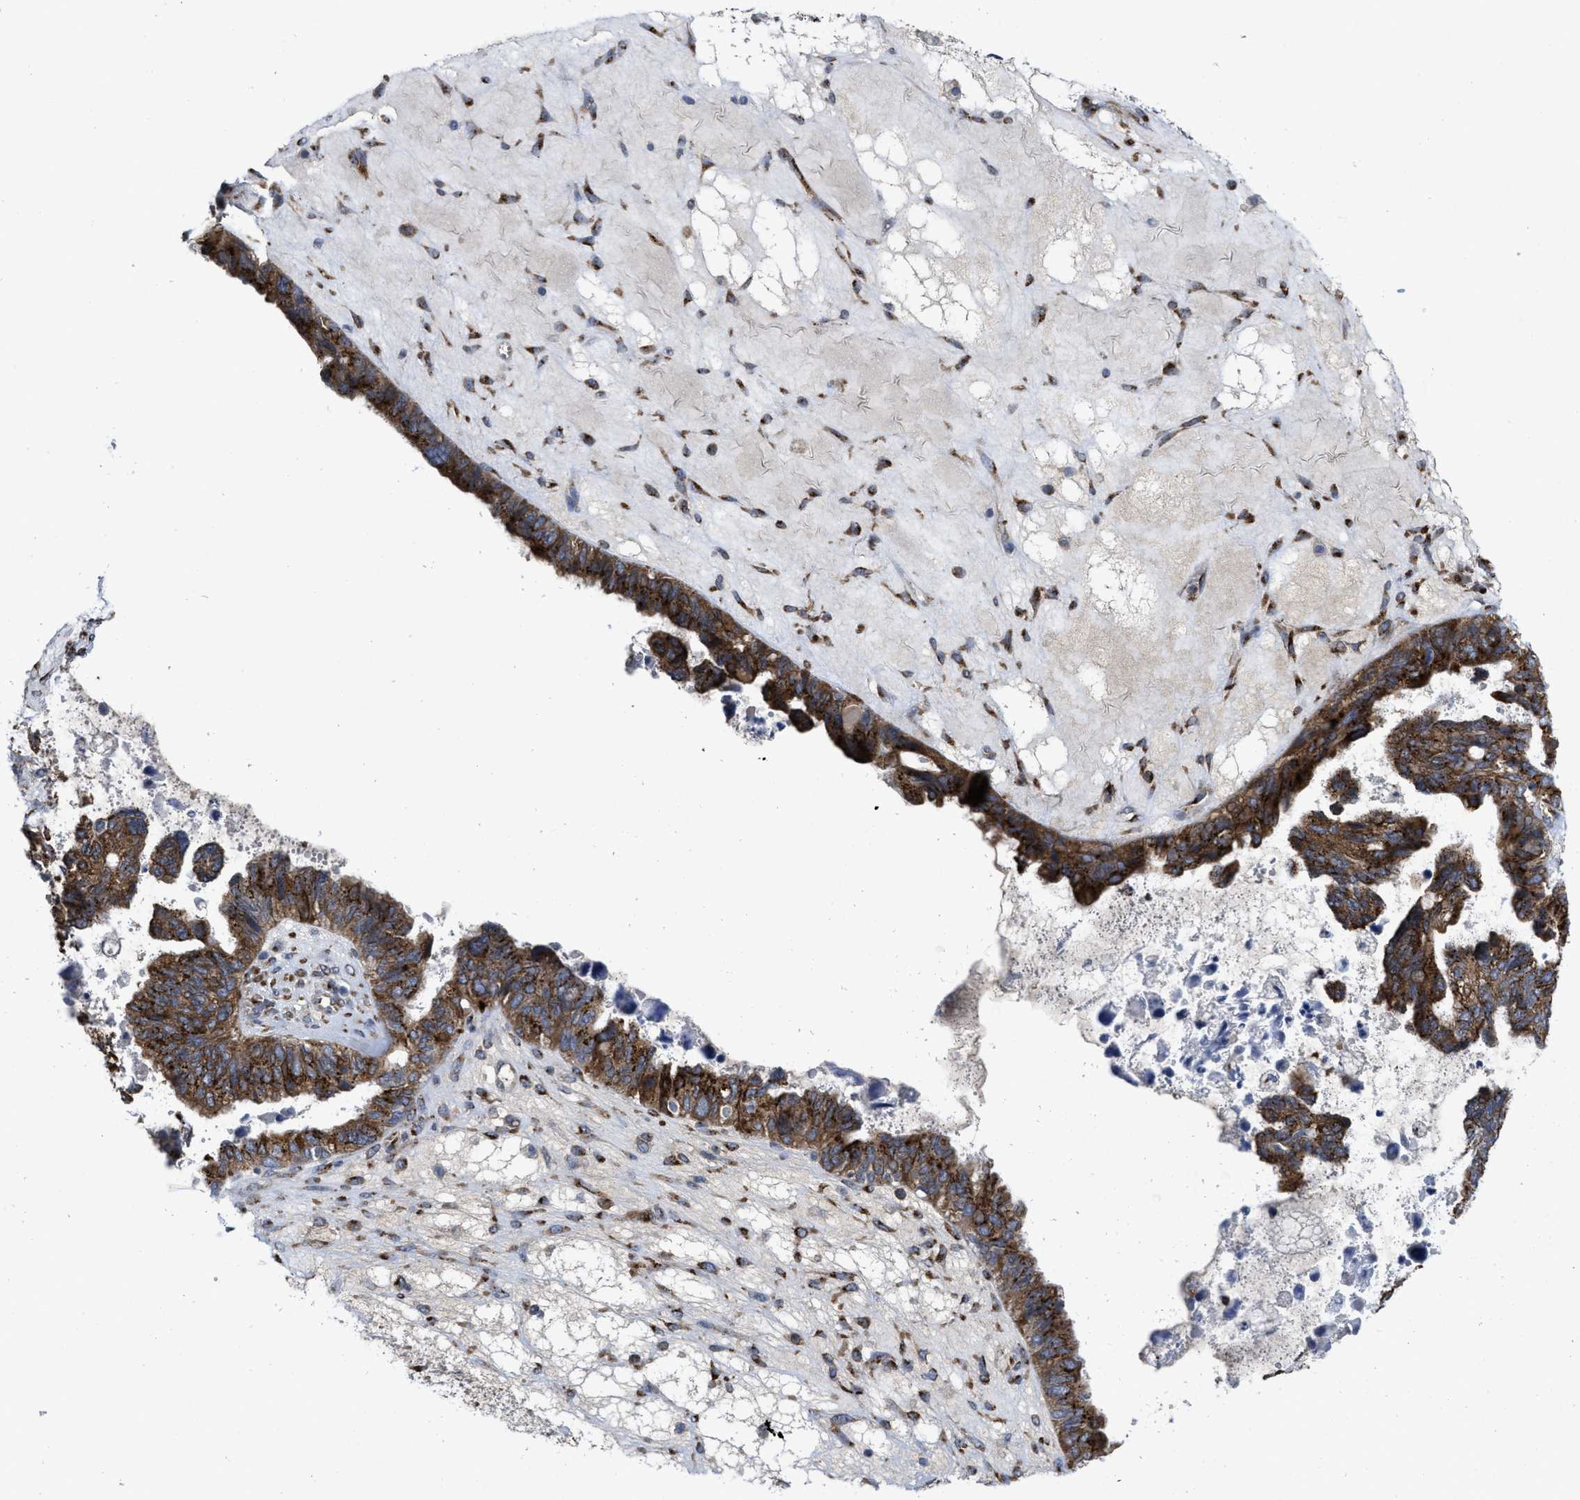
{"staining": {"intensity": "moderate", "quantity": ">75%", "location": "cytoplasmic/membranous"}, "tissue": "ovarian cancer", "cell_type": "Tumor cells", "image_type": "cancer", "snomed": [{"axis": "morphology", "description": "Cystadenocarcinoma, serous, NOS"}, {"axis": "topography", "description": "Ovary"}], "caption": "Ovarian cancer (serous cystadenocarcinoma) was stained to show a protein in brown. There is medium levels of moderate cytoplasmic/membranous expression in about >75% of tumor cells. Nuclei are stained in blue.", "gene": "ZNF70", "patient": {"sex": "female", "age": 79}}